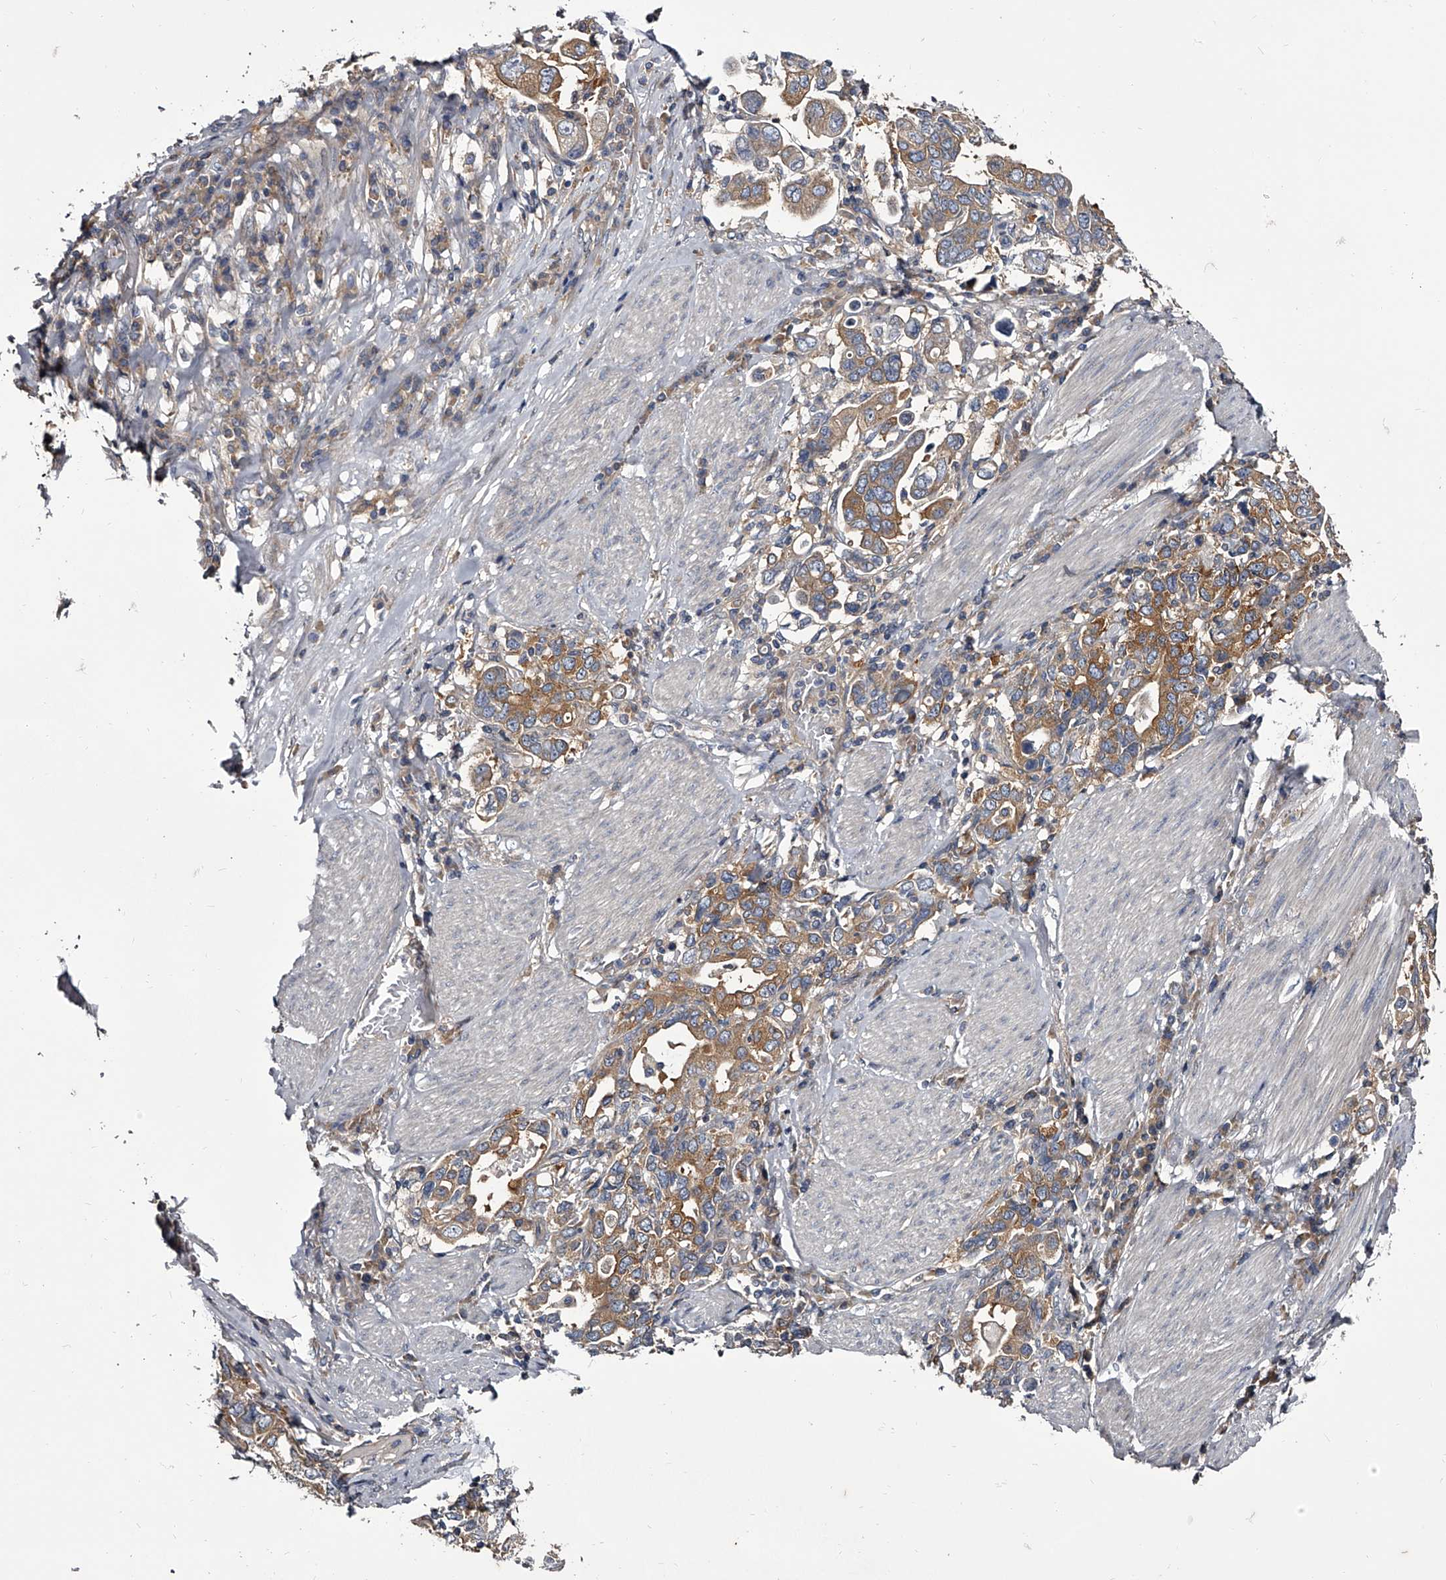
{"staining": {"intensity": "moderate", "quantity": ">75%", "location": "cytoplasmic/membranous"}, "tissue": "stomach cancer", "cell_type": "Tumor cells", "image_type": "cancer", "snomed": [{"axis": "morphology", "description": "Adenocarcinoma, NOS"}, {"axis": "topography", "description": "Stomach, upper"}], "caption": "DAB immunohistochemical staining of adenocarcinoma (stomach) exhibits moderate cytoplasmic/membranous protein positivity in approximately >75% of tumor cells.", "gene": "GAPVD1", "patient": {"sex": "male", "age": 62}}